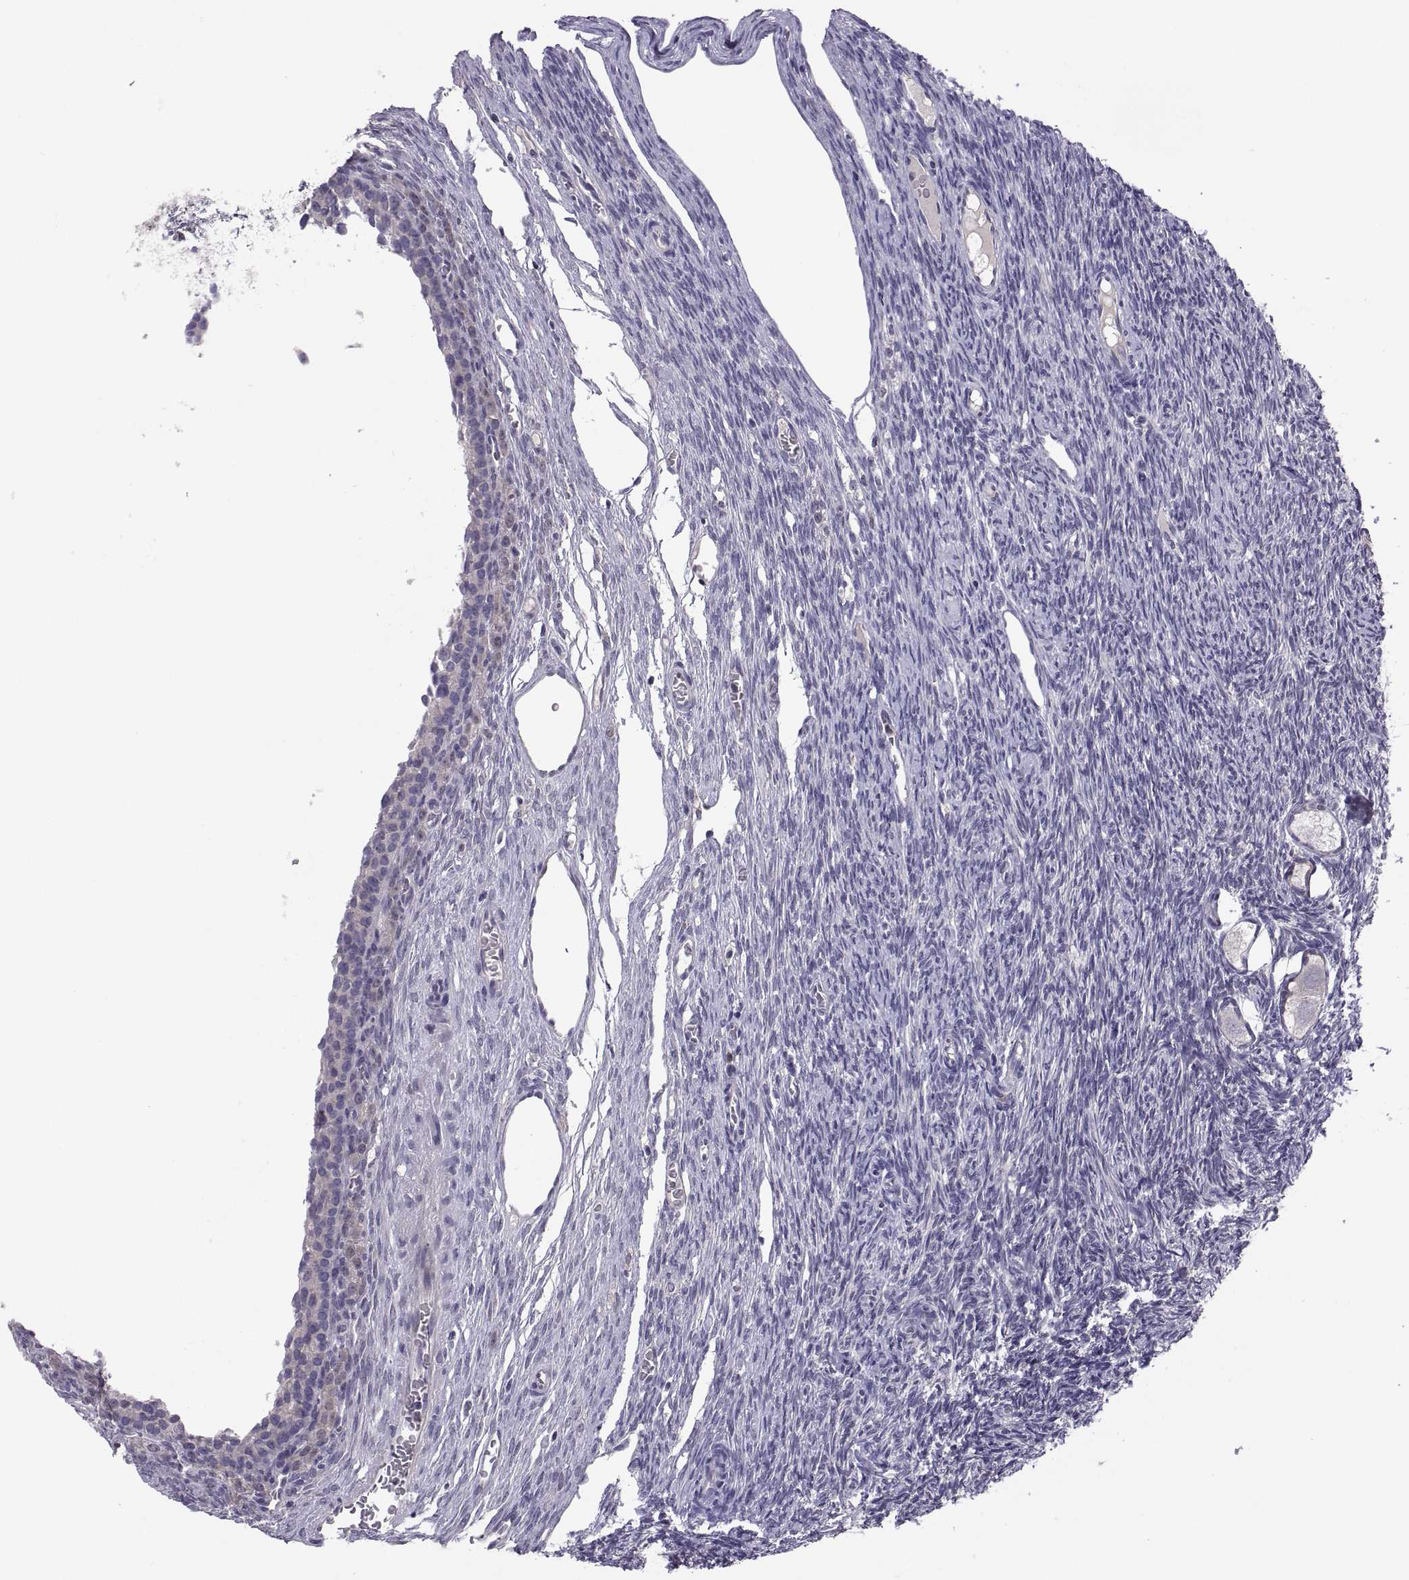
{"staining": {"intensity": "negative", "quantity": "none", "location": "none"}, "tissue": "ovary", "cell_type": "Follicle cells", "image_type": "normal", "snomed": [{"axis": "morphology", "description": "Normal tissue, NOS"}, {"axis": "topography", "description": "Ovary"}], "caption": "This is a histopathology image of immunohistochemistry staining of normal ovary, which shows no staining in follicle cells.", "gene": "FGF9", "patient": {"sex": "female", "age": 27}}